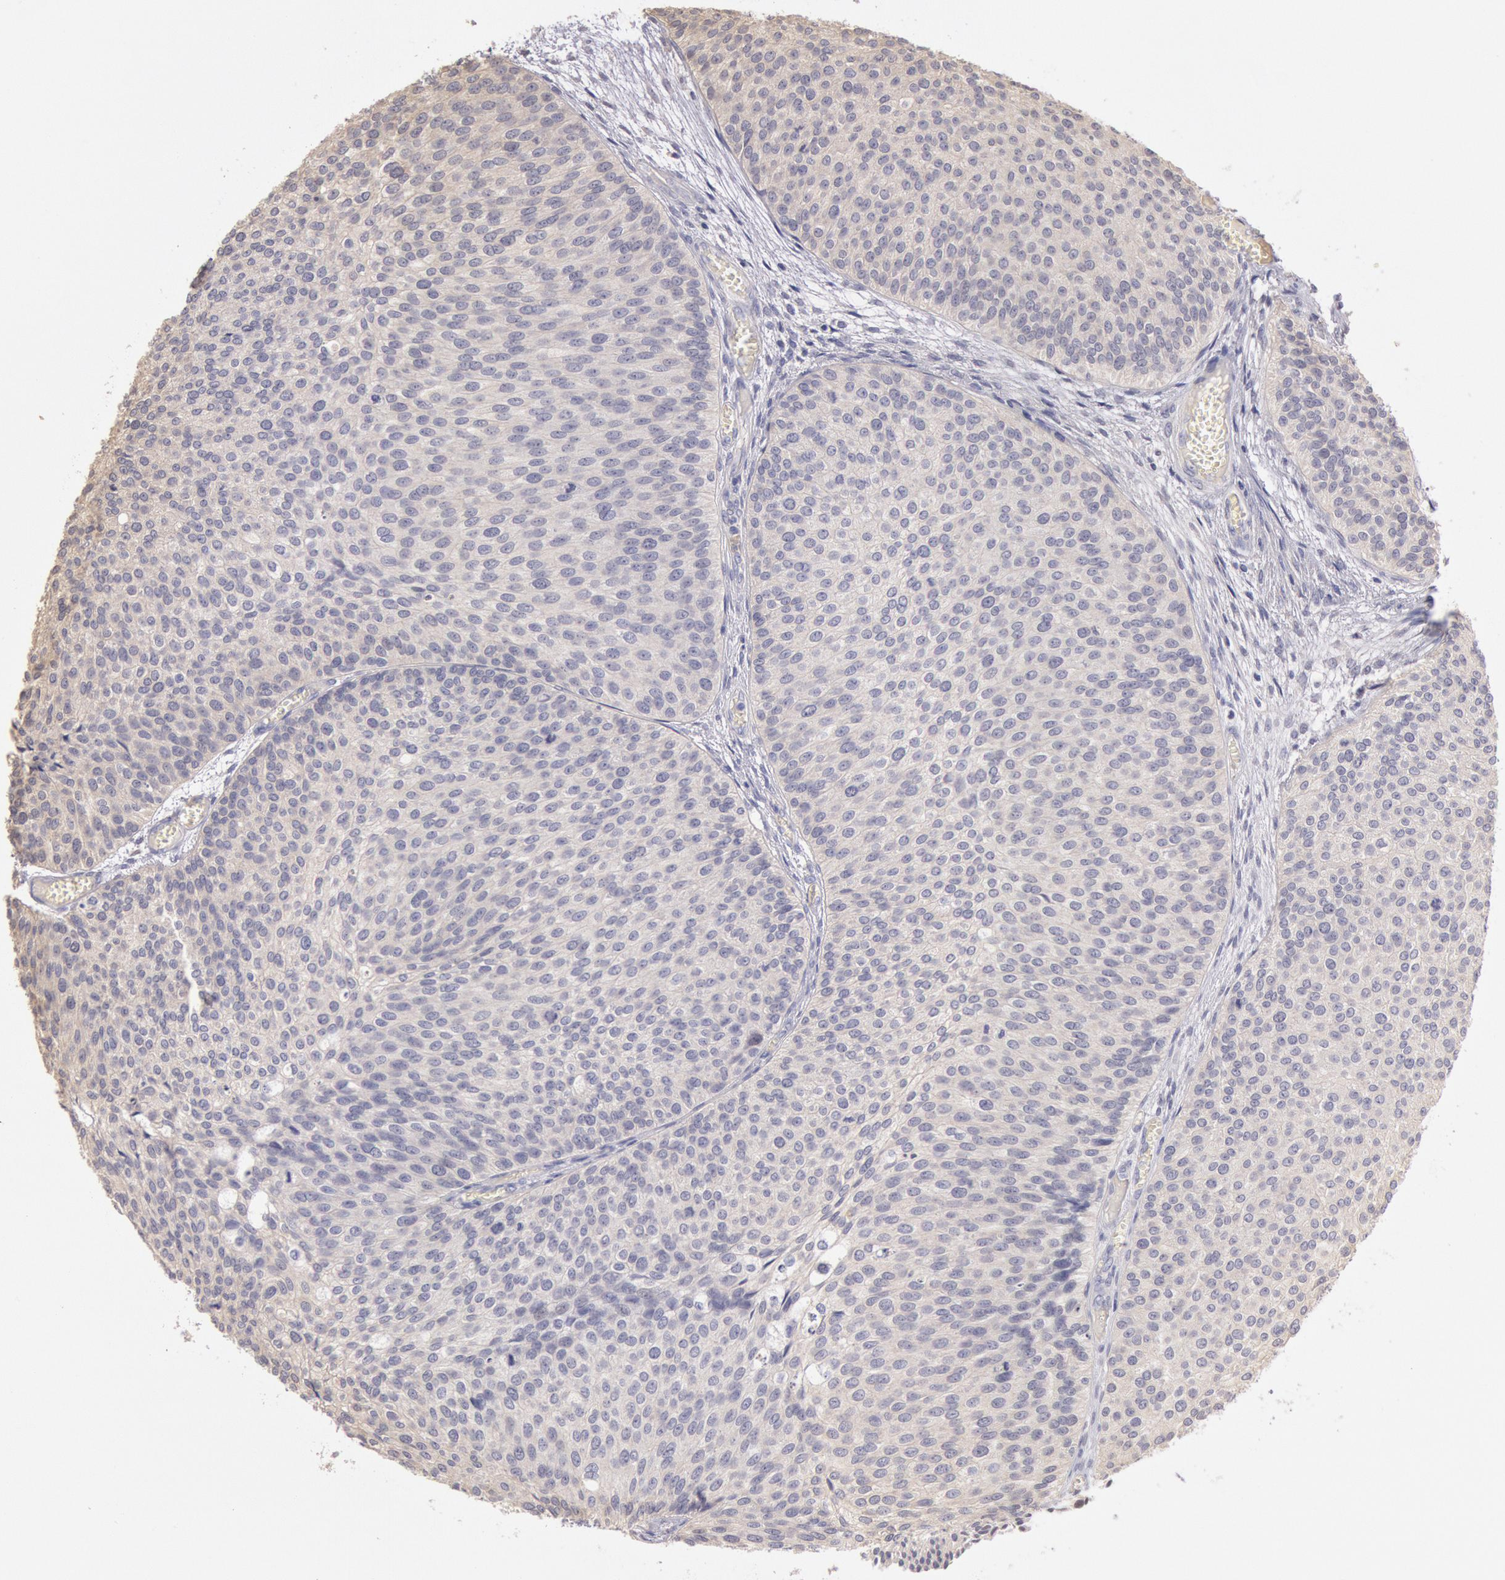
{"staining": {"intensity": "negative", "quantity": "none", "location": "none"}, "tissue": "urothelial cancer", "cell_type": "Tumor cells", "image_type": "cancer", "snomed": [{"axis": "morphology", "description": "Urothelial carcinoma, Low grade"}, {"axis": "topography", "description": "Urinary bladder"}], "caption": "The immunohistochemistry (IHC) histopathology image has no significant positivity in tumor cells of low-grade urothelial carcinoma tissue.", "gene": "C1R", "patient": {"sex": "male", "age": 84}}